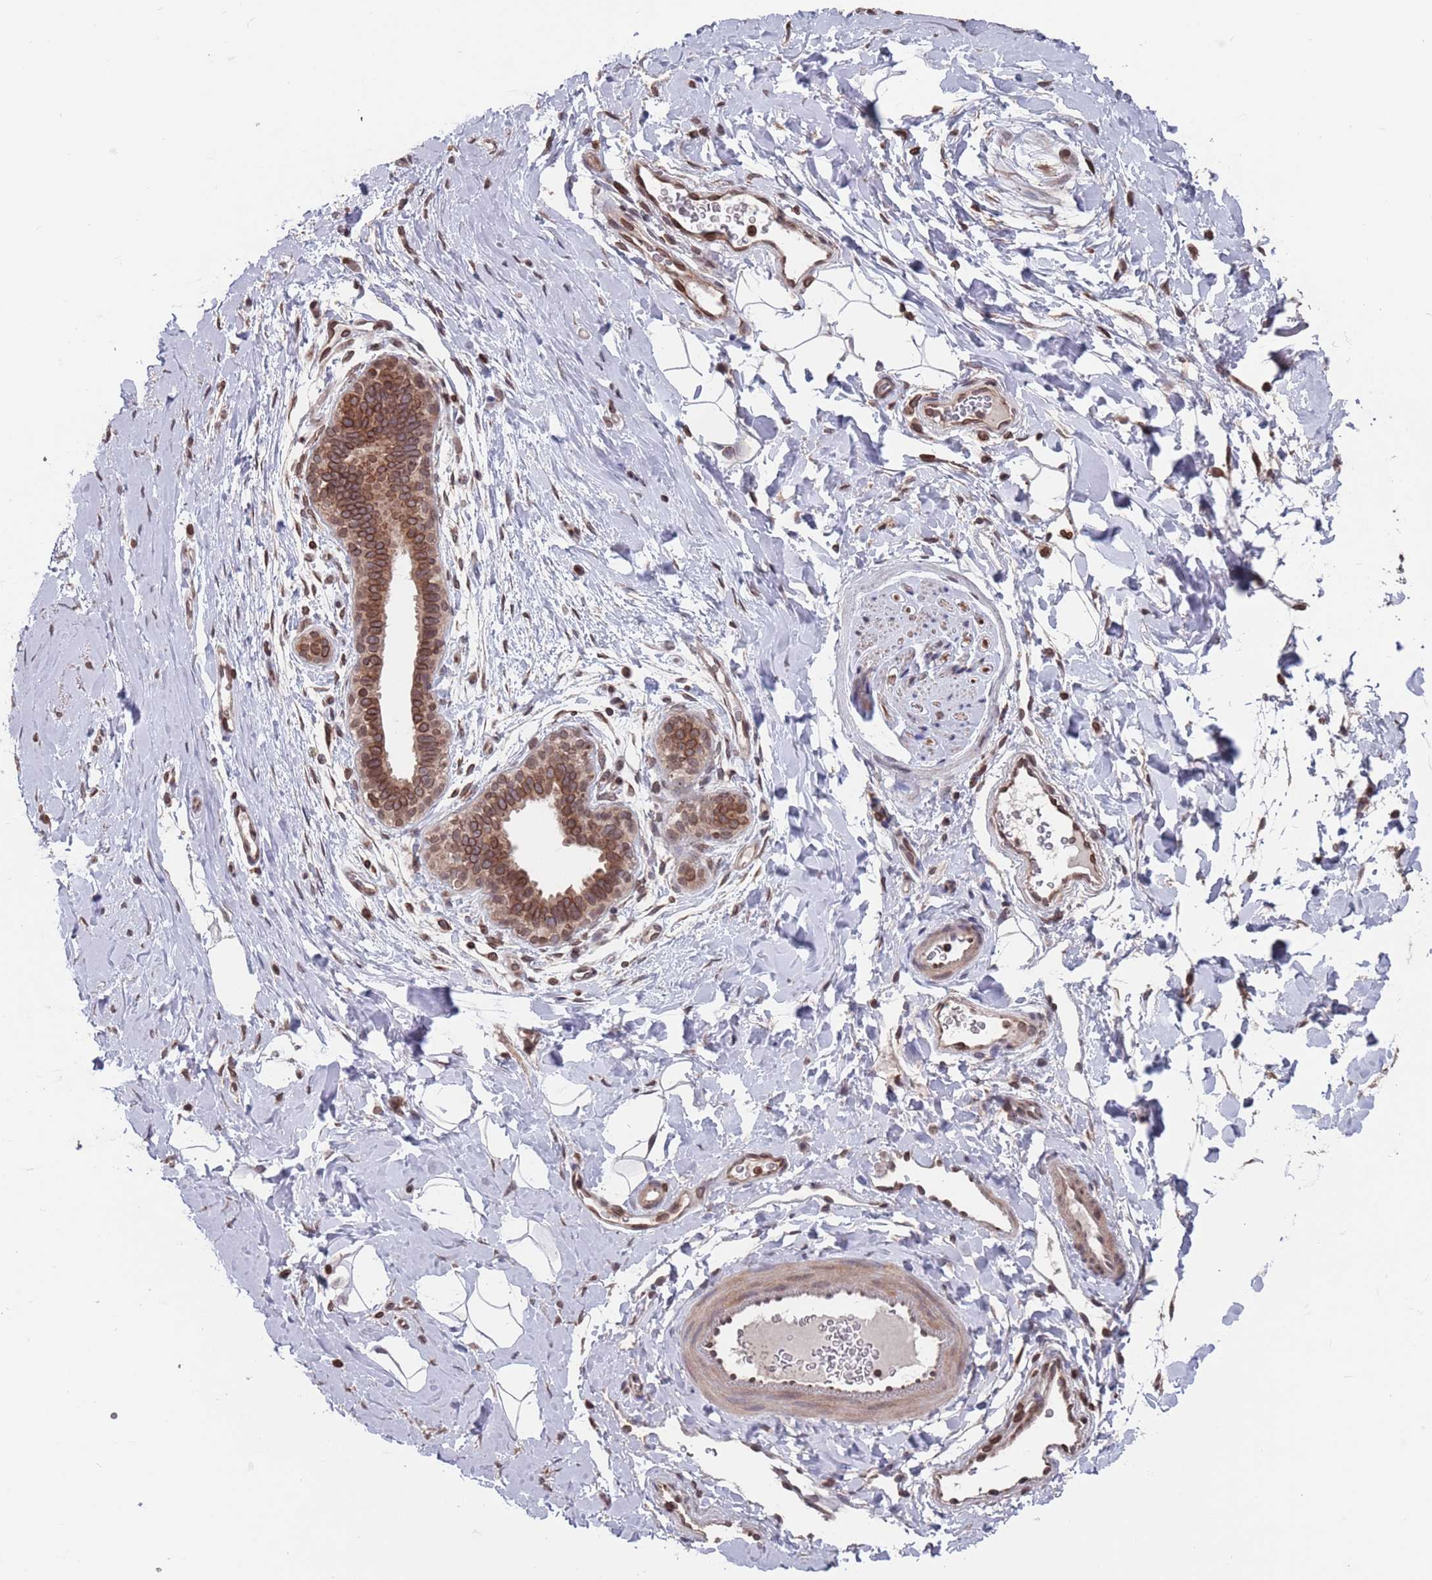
{"staining": {"intensity": "weak", "quantity": "25%-75%", "location": "cytoplasmic/membranous"}, "tissue": "adipose tissue", "cell_type": "Adipocytes", "image_type": "normal", "snomed": [{"axis": "morphology", "description": "Normal tissue, NOS"}, {"axis": "topography", "description": "Breast"}], "caption": "A low amount of weak cytoplasmic/membranous positivity is appreciated in about 25%-75% of adipocytes in unremarkable adipose tissue. The protein is shown in brown color, while the nuclei are stained blue.", "gene": "SDHAF3", "patient": {"sex": "female", "age": 26}}